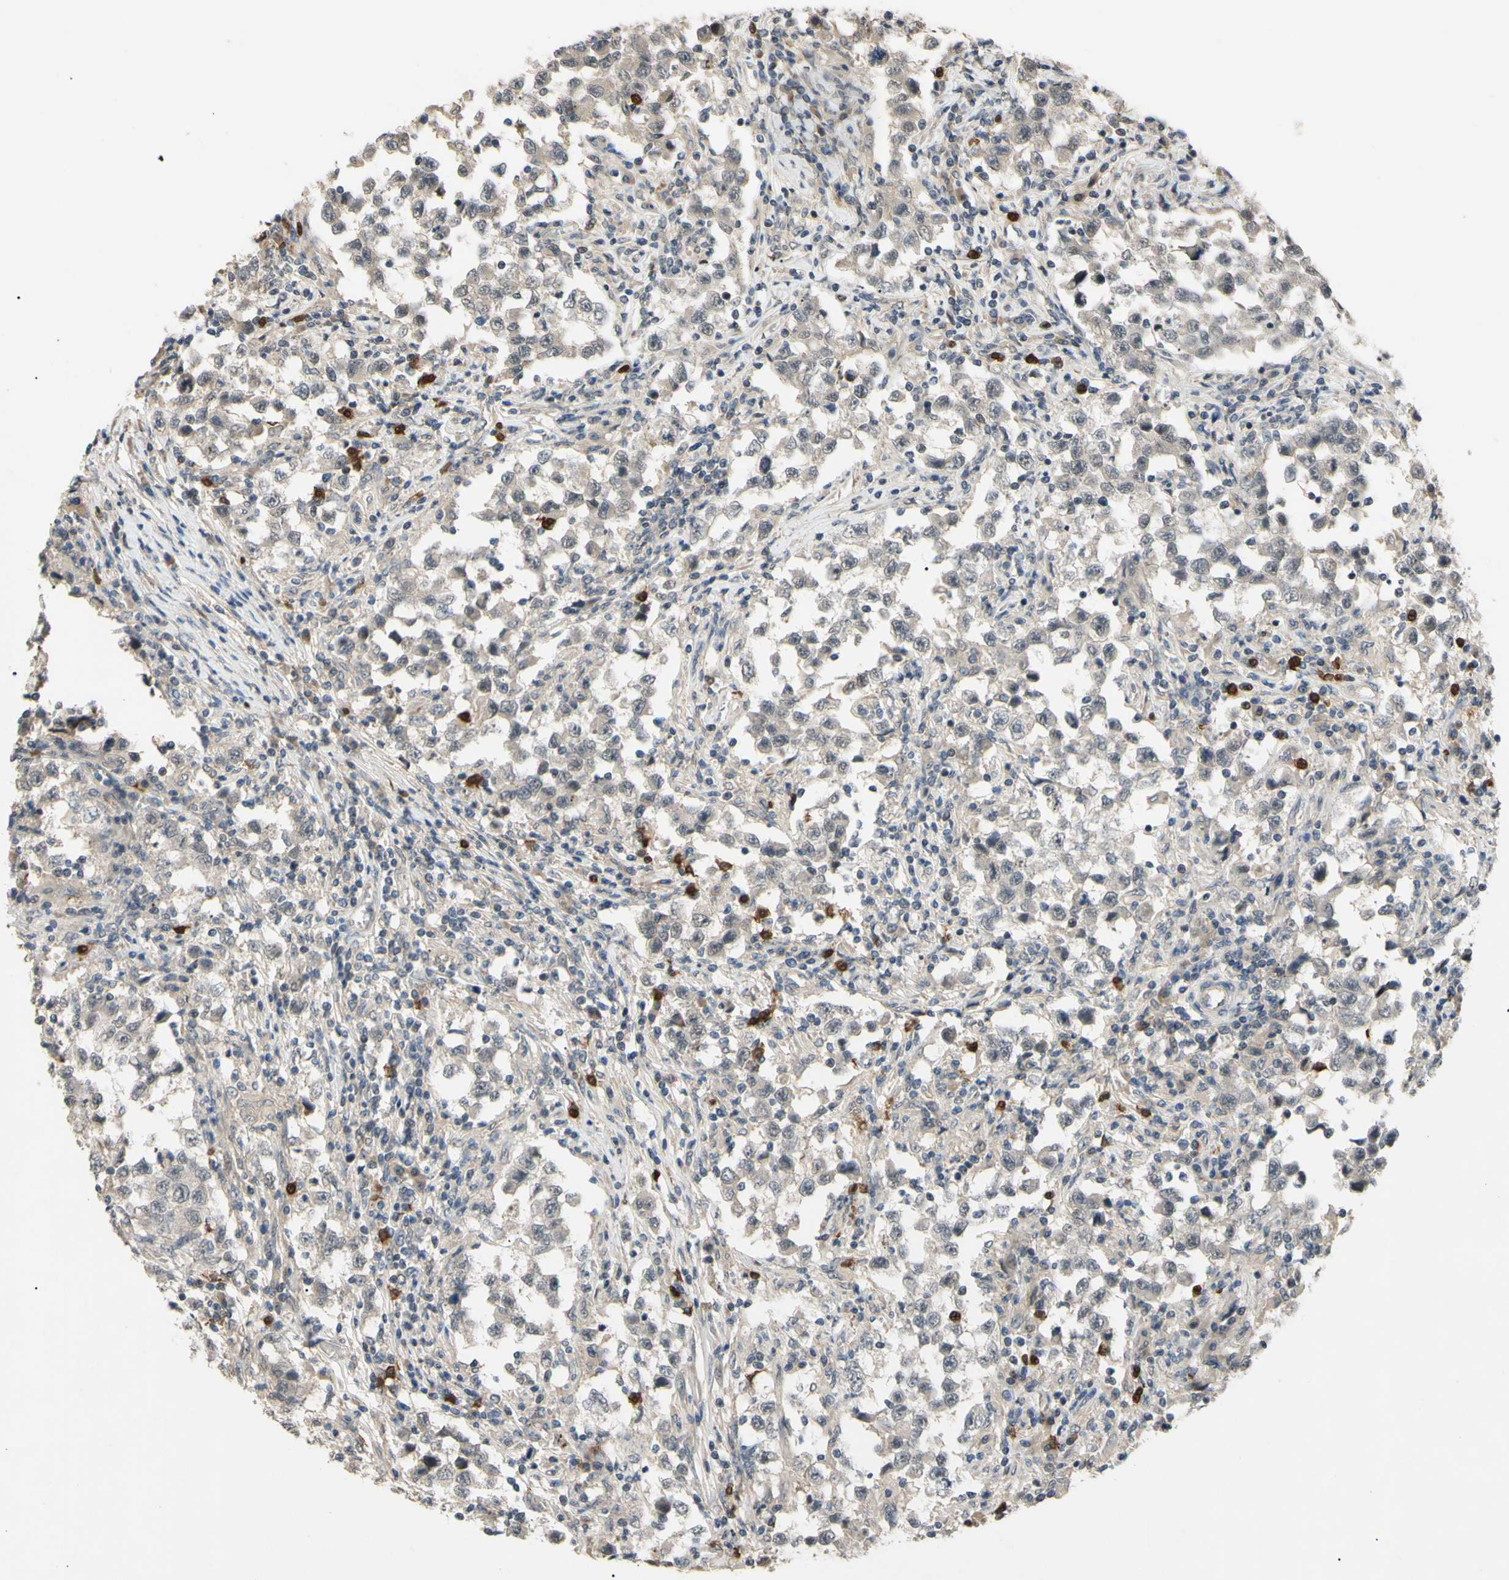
{"staining": {"intensity": "negative", "quantity": "none", "location": "none"}, "tissue": "testis cancer", "cell_type": "Tumor cells", "image_type": "cancer", "snomed": [{"axis": "morphology", "description": "Carcinoma, Embryonal, NOS"}, {"axis": "topography", "description": "Testis"}], "caption": "Immunohistochemistry (IHC) micrograph of neoplastic tissue: testis embryonal carcinoma stained with DAB (3,3'-diaminobenzidine) demonstrates no significant protein expression in tumor cells.", "gene": "ALK", "patient": {"sex": "male", "age": 21}}